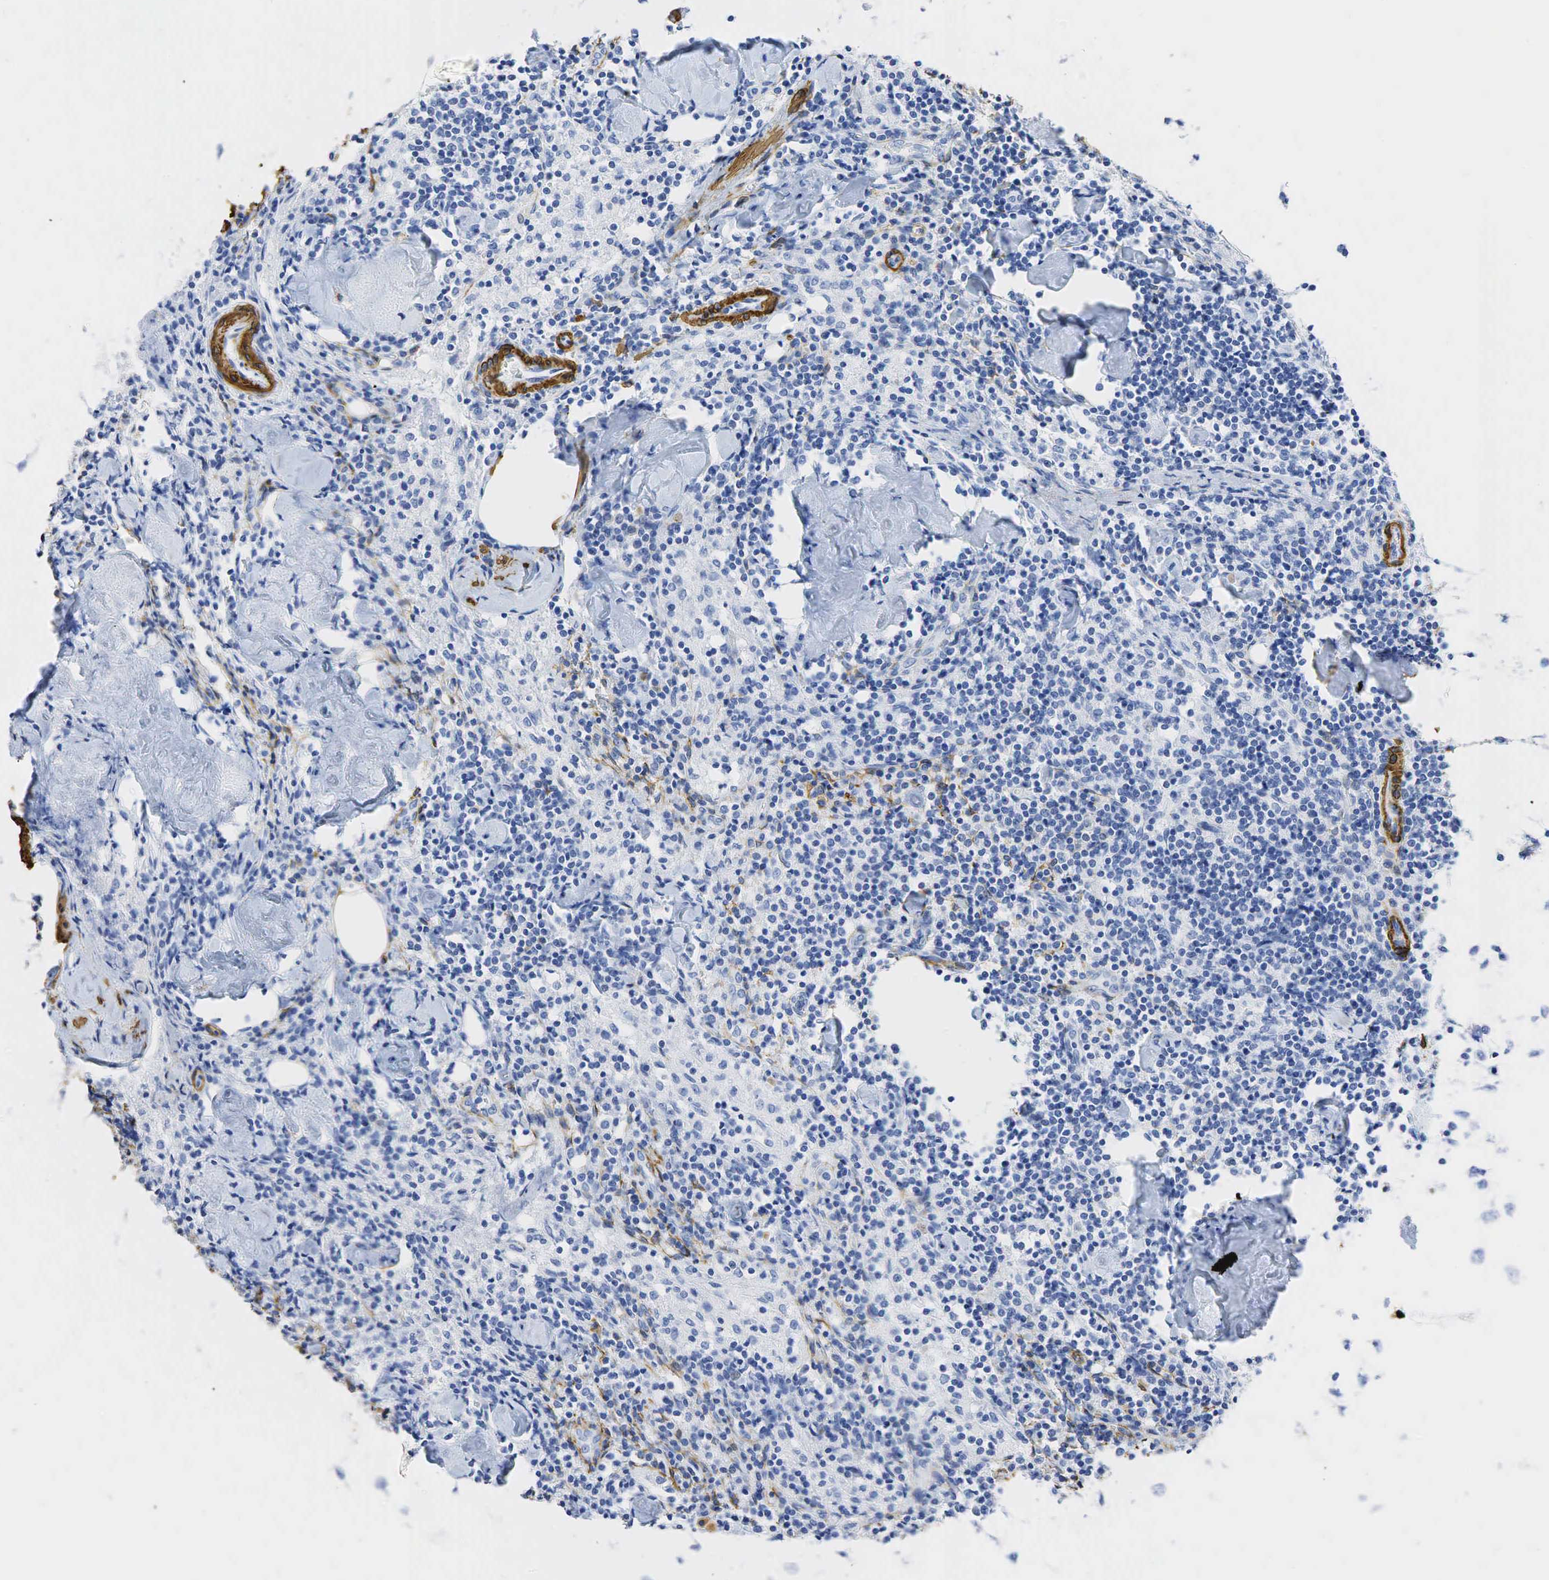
{"staining": {"intensity": "negative", "quantity": "none", "location": "none"}, "tissue": "lymph node", "cell_type": "Germinal center cells", "image_type": "normal", "snomed": [{"axis": "morphology", "description": "Normal tissue, NOS"}, {"axis": "topography", "description": "Lymph node"}], "caption": "This photomicrograph is of normal lymph node stained with immunohistochemistry (IHC) to label a protein in brown with the nuclei are counter-stained blue. There is no expression in germinal center cells. (Brightfield microscopy of DAB (3,3'-diaminobenzidine) immunohistochemistry (IHC) at high magnification).", "gene": "ACTA1", "patient": {"sex": "male", "age": 67}}